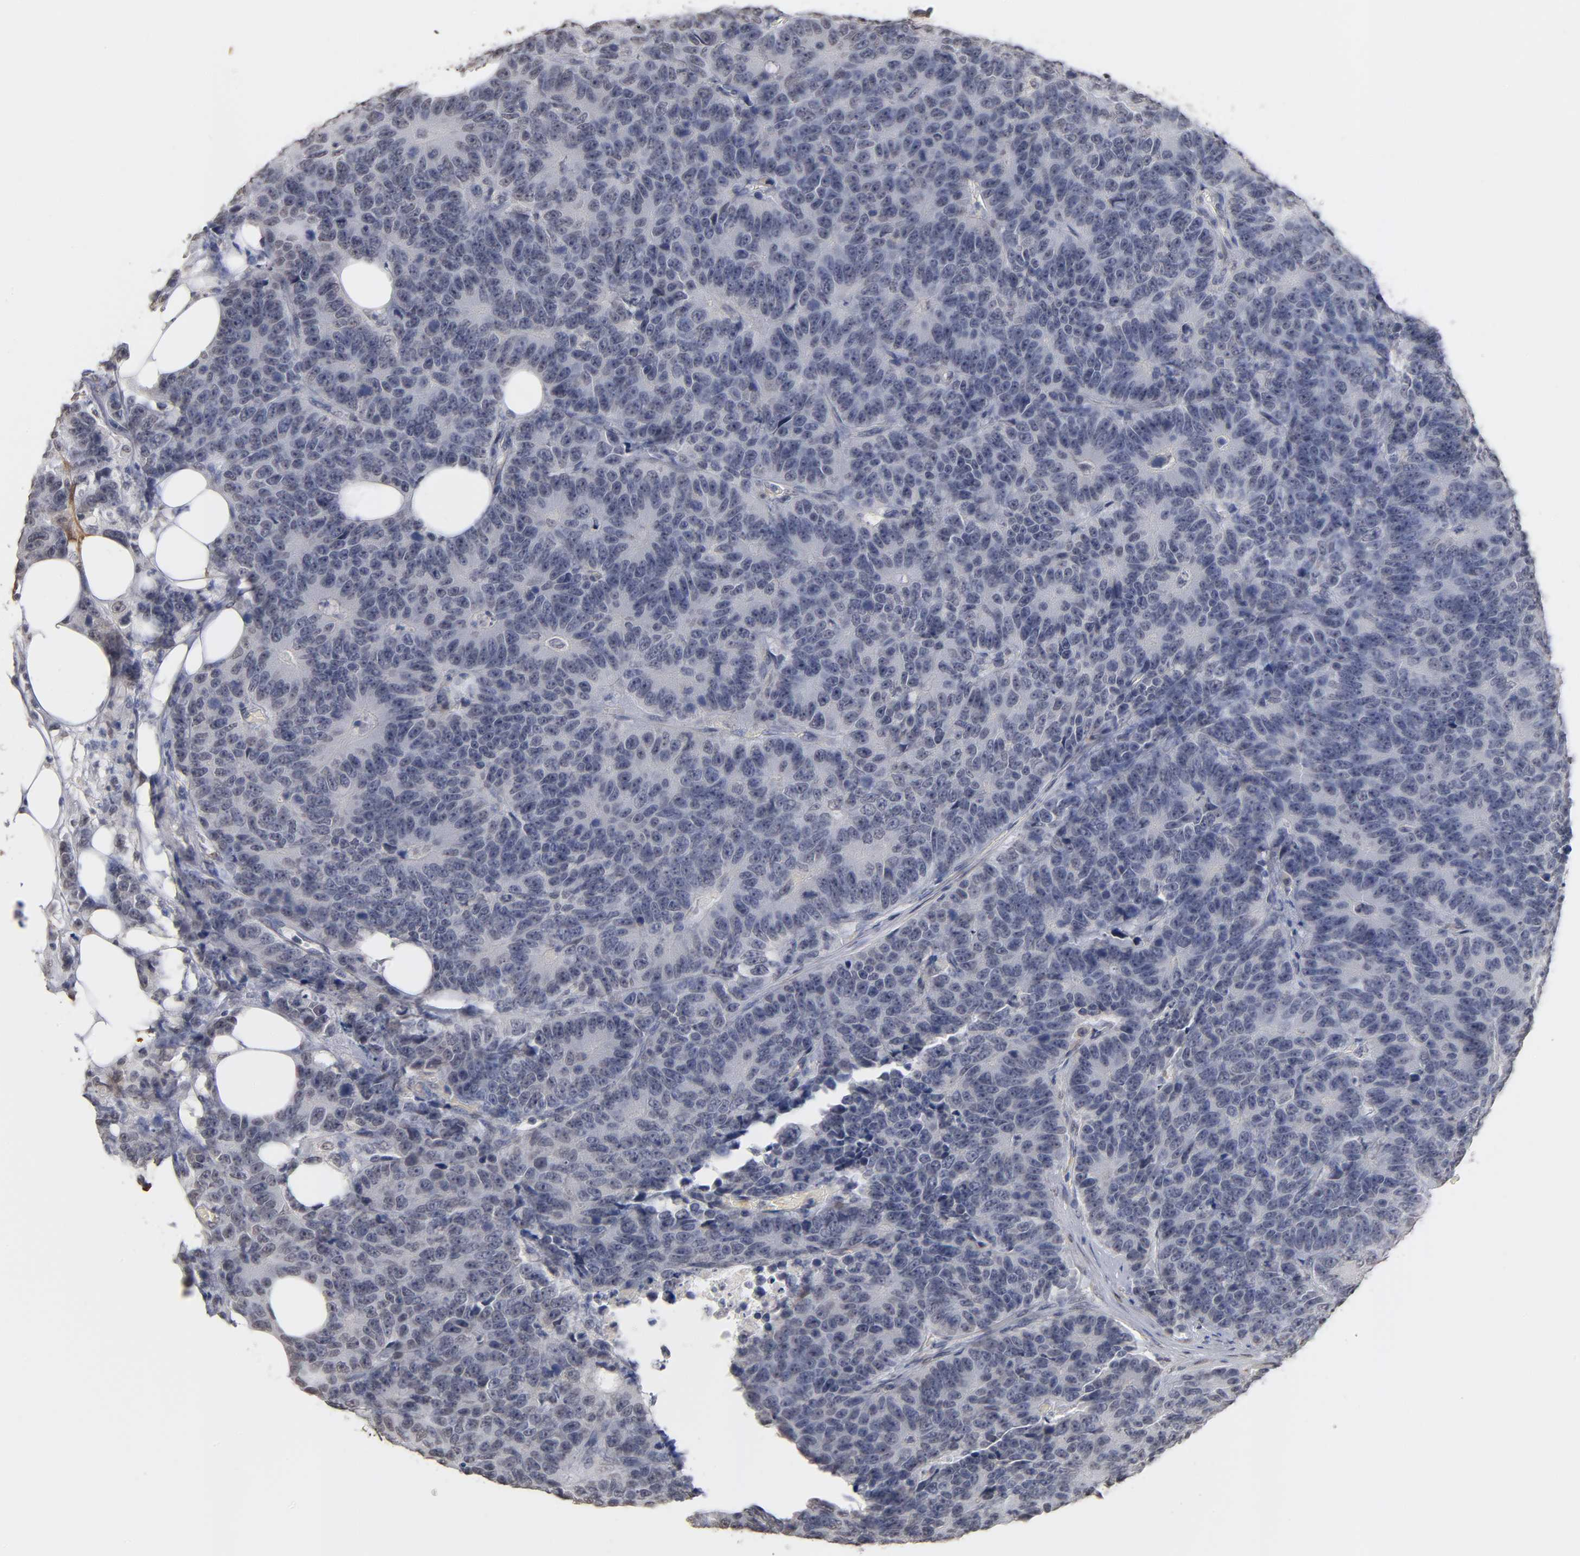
{"staining": {"intensity": "negative", "quantity": "none", "location": "none"}, "tissue": "colorectal cancer", "cell_type": "Tumor cells", "image_type": "cancer", "snomed": [{"axis": "morphology", "description": "Adenocarcinoma, NOS"}, {"axis": "topography", "description": "Colon"}], "caption": "Tumor cells show no significant protein expression in colorectal cancer.", "gene": "CRABP2", "patient": {"sex": "female", "age": 86}}